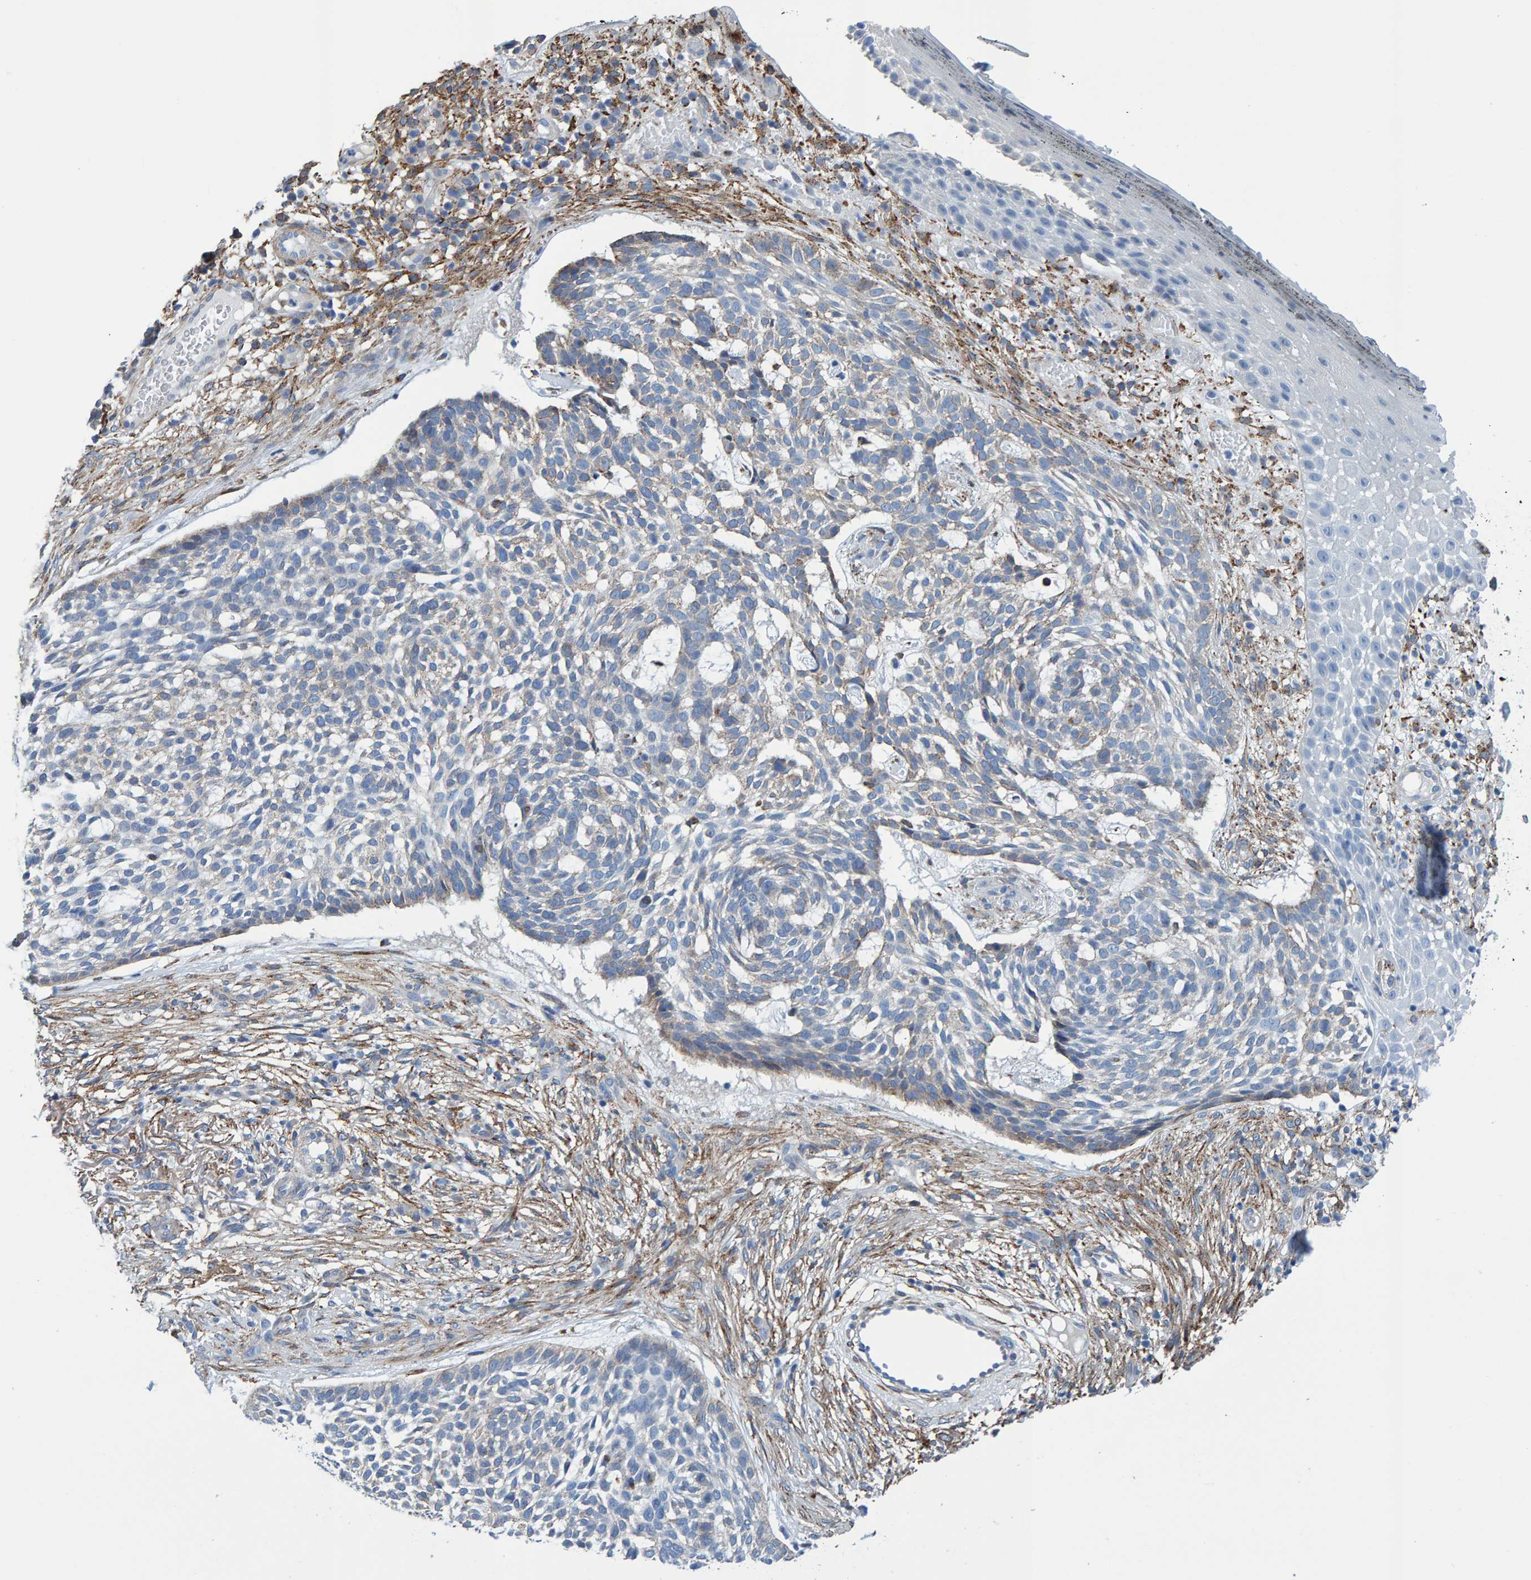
{"staining": {"intensity": "negative", "quantity": "none", "location": "none"}, "tissue": "skin cancer", "cell_type": "Tumor cells", "image_type": "cancer", "snomed": [{"axis": "morphology", "description": "Basal cell carcinoma"}, {"axis": "topography", "description": "Skin"}], "caption": "Immunohistochemistry photomicrograph of neoplastic tissue: skin cancer (basal cell carcinoma) stained with DAB exhibits no significant protein positivity in tumor cells.", "gene": "LRP1", "patient": {"sex": "female", "age": 64}}